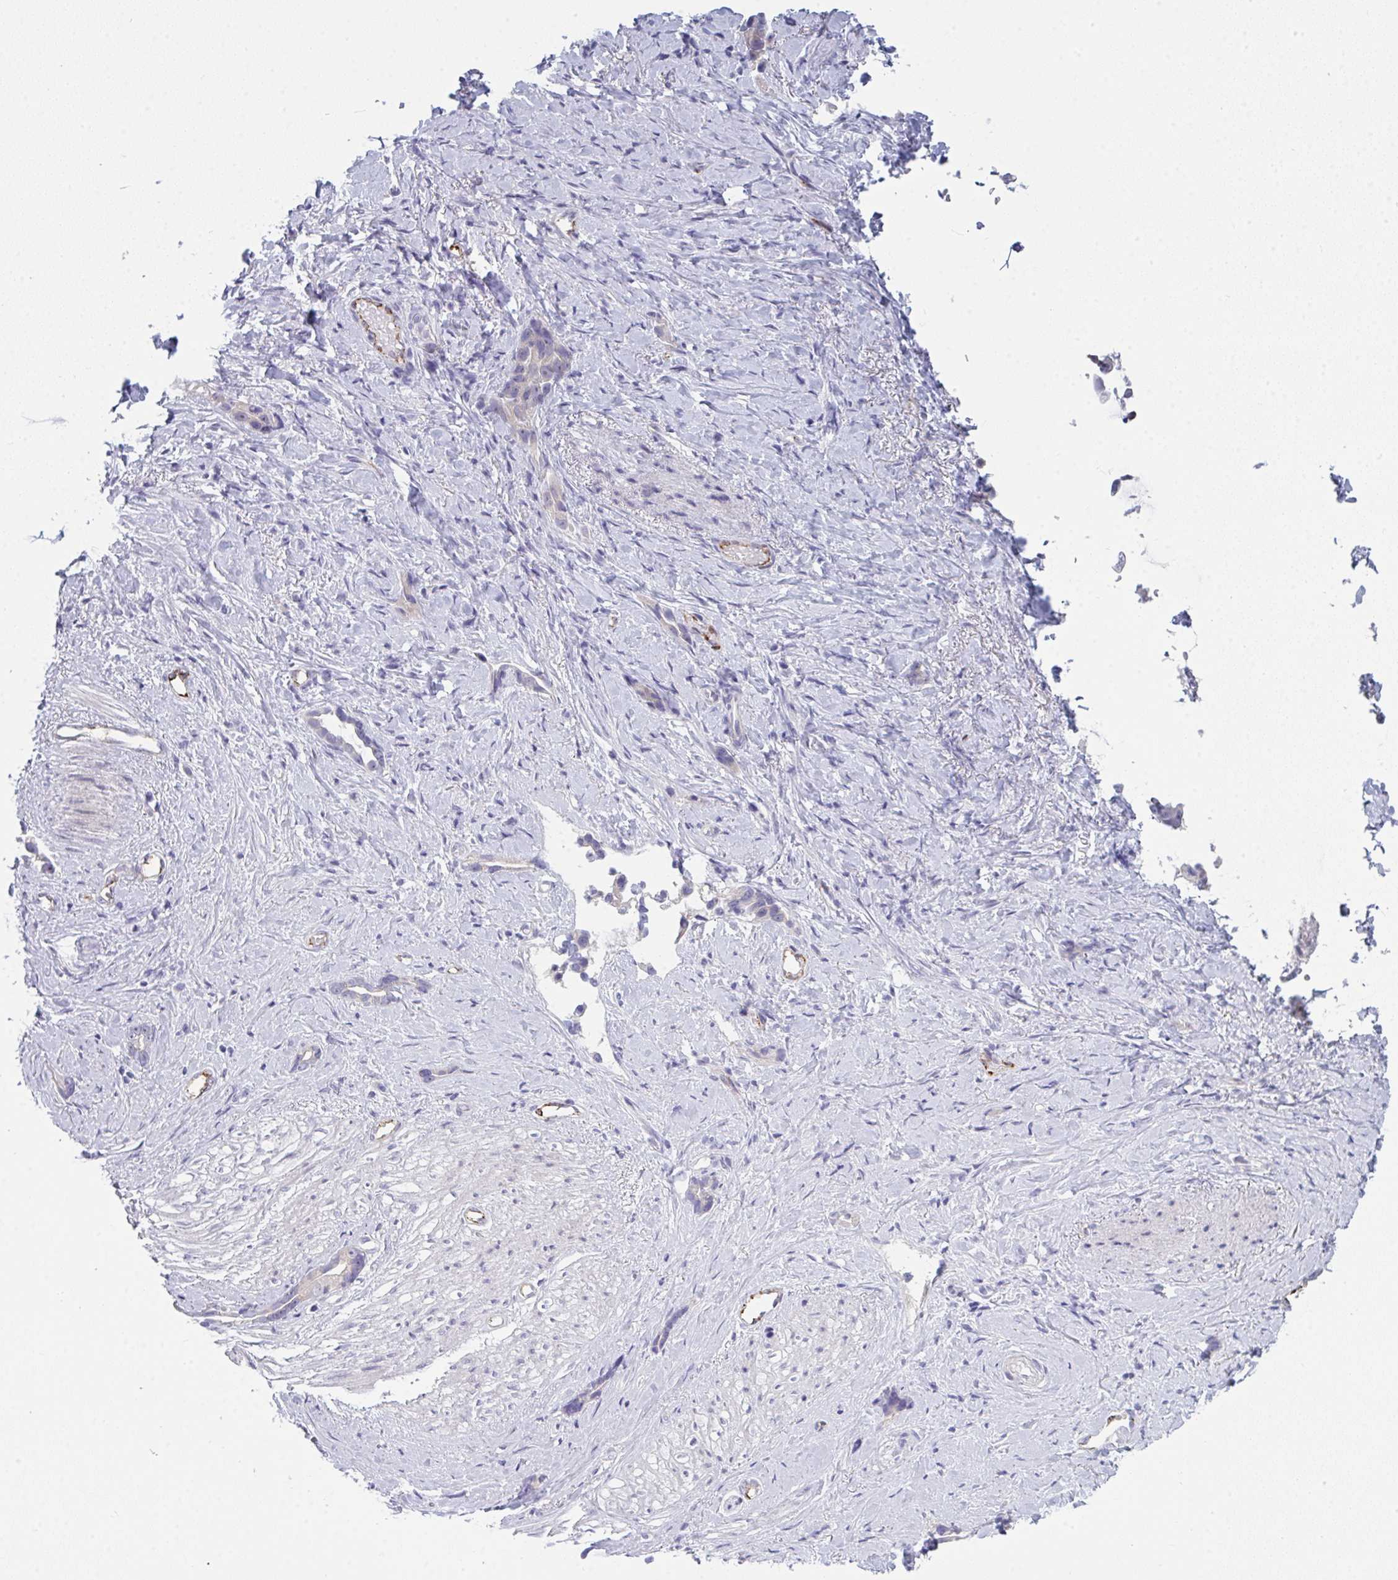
{"staining": {"intensity": "negative", "quantity": "none", "location": "none"}, "tissue": "stomach cancer", "cell_type": "Tumor cells", "image_type": "cancer", "snomed": [{"axis": "morphology", "description": "Adenocarcinoma, NOS"}, {"axis": "topography", "description": "Stomach"}], "caption": "Stomach cancer was stained to show a protein in brown. There is no significant positivity in tumor cells.", "gene": "CD80", "patient": {"sex": "male", "age": 55}}